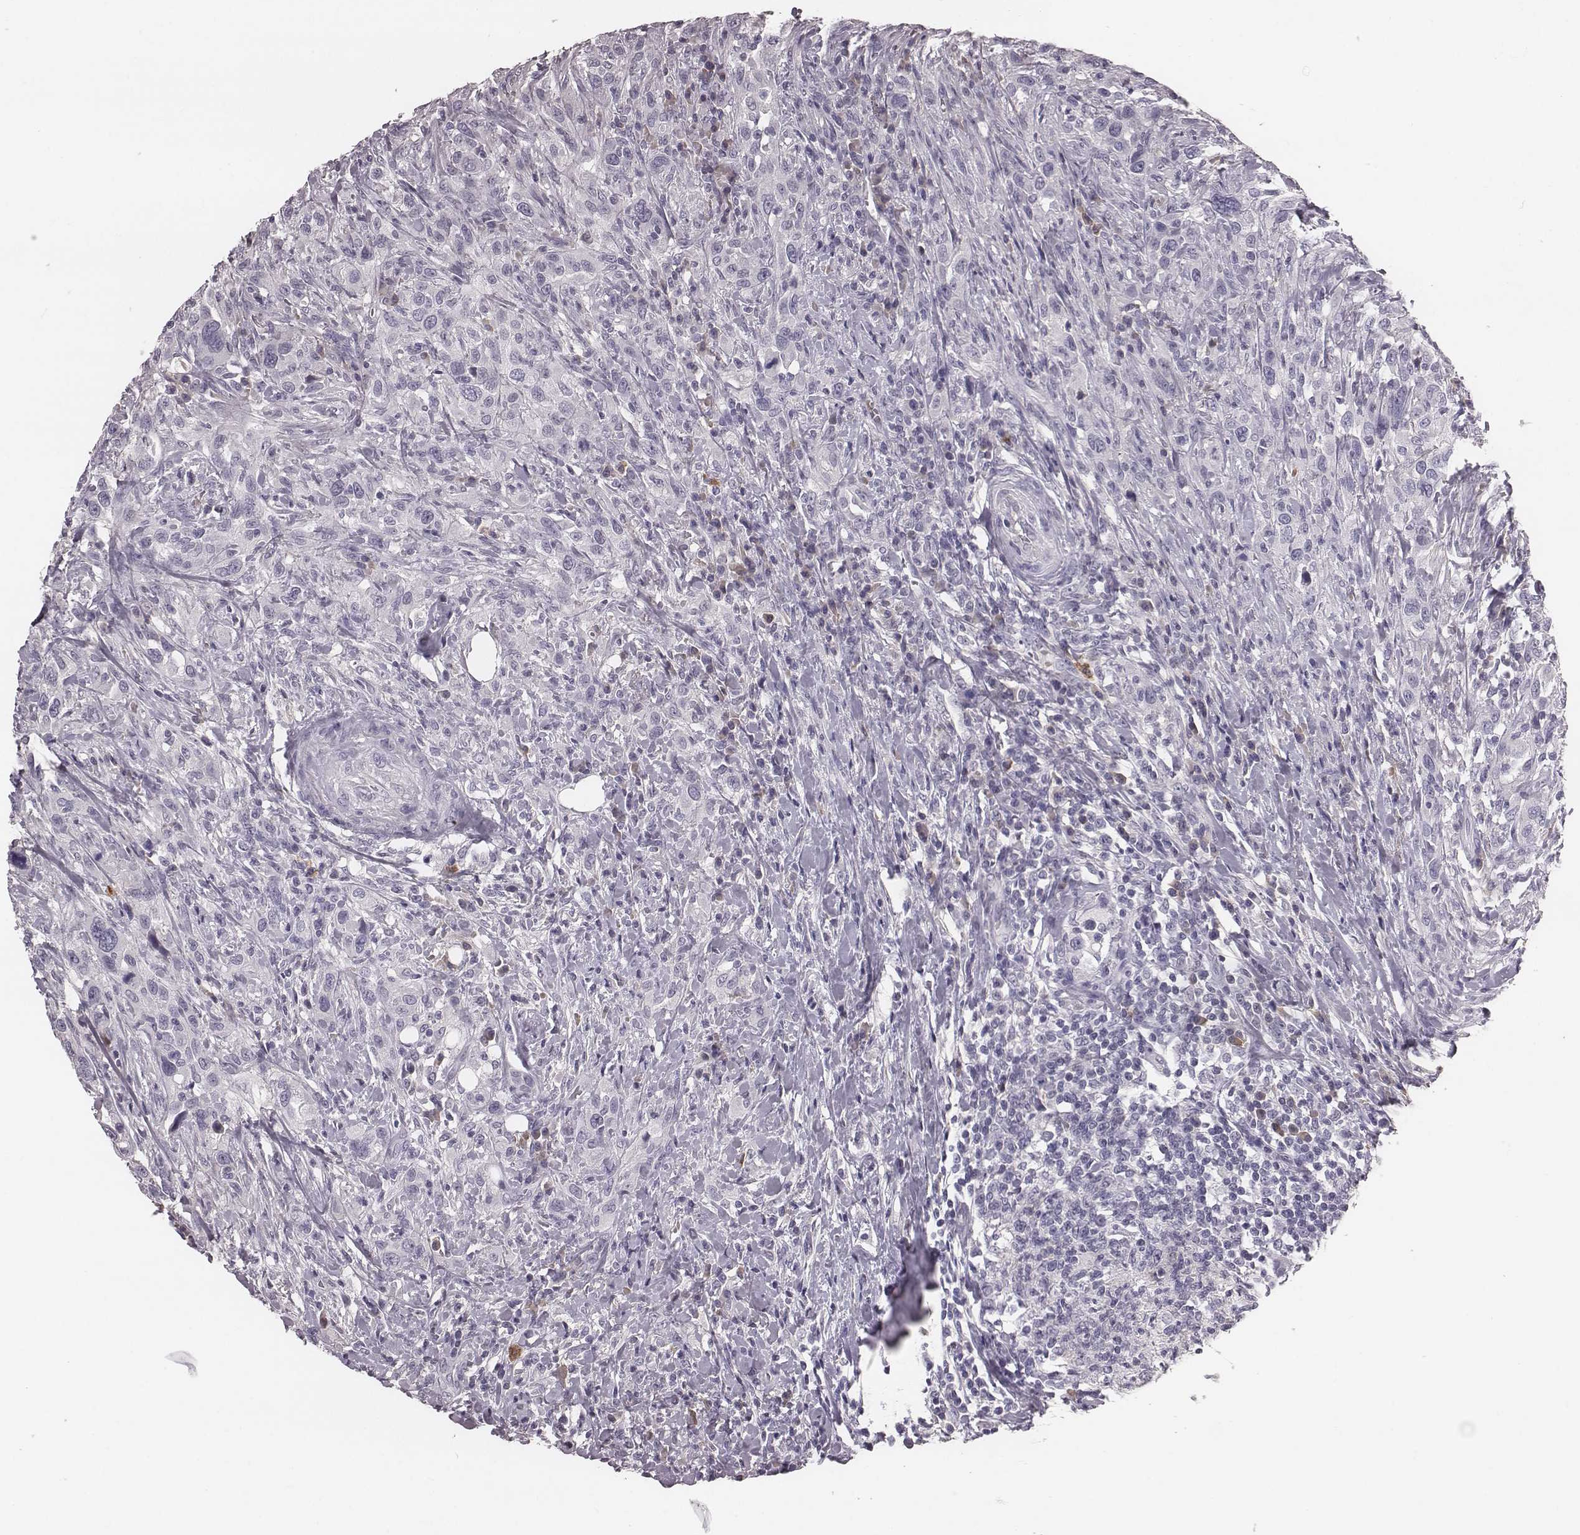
{"staining": {"intensity": "negative", "quantity": "none", "location": "none"}, "tissue": "urothelial cancer", "cell_type": "Tumor cells", "image_type": "cancer", "snomed": [{"axis": "morphology", "description": "Urothelial carcinoma, NOS"}, {"axis": "morphology", "description": "Urothelial carcinoma, High grade"}, {"axis": "topography", "description": "Urinary bladder"}], "caption": "Immunohistochemical staining of high-grade urothelial carcinoma reveals no significant expression in tumor cells. The staining is performed using DAB brown chromogen with nuclei counter-stained in using hematoxylin.", "gene": "SMIM24", "patient": {"sex": "female", "age": 64}}